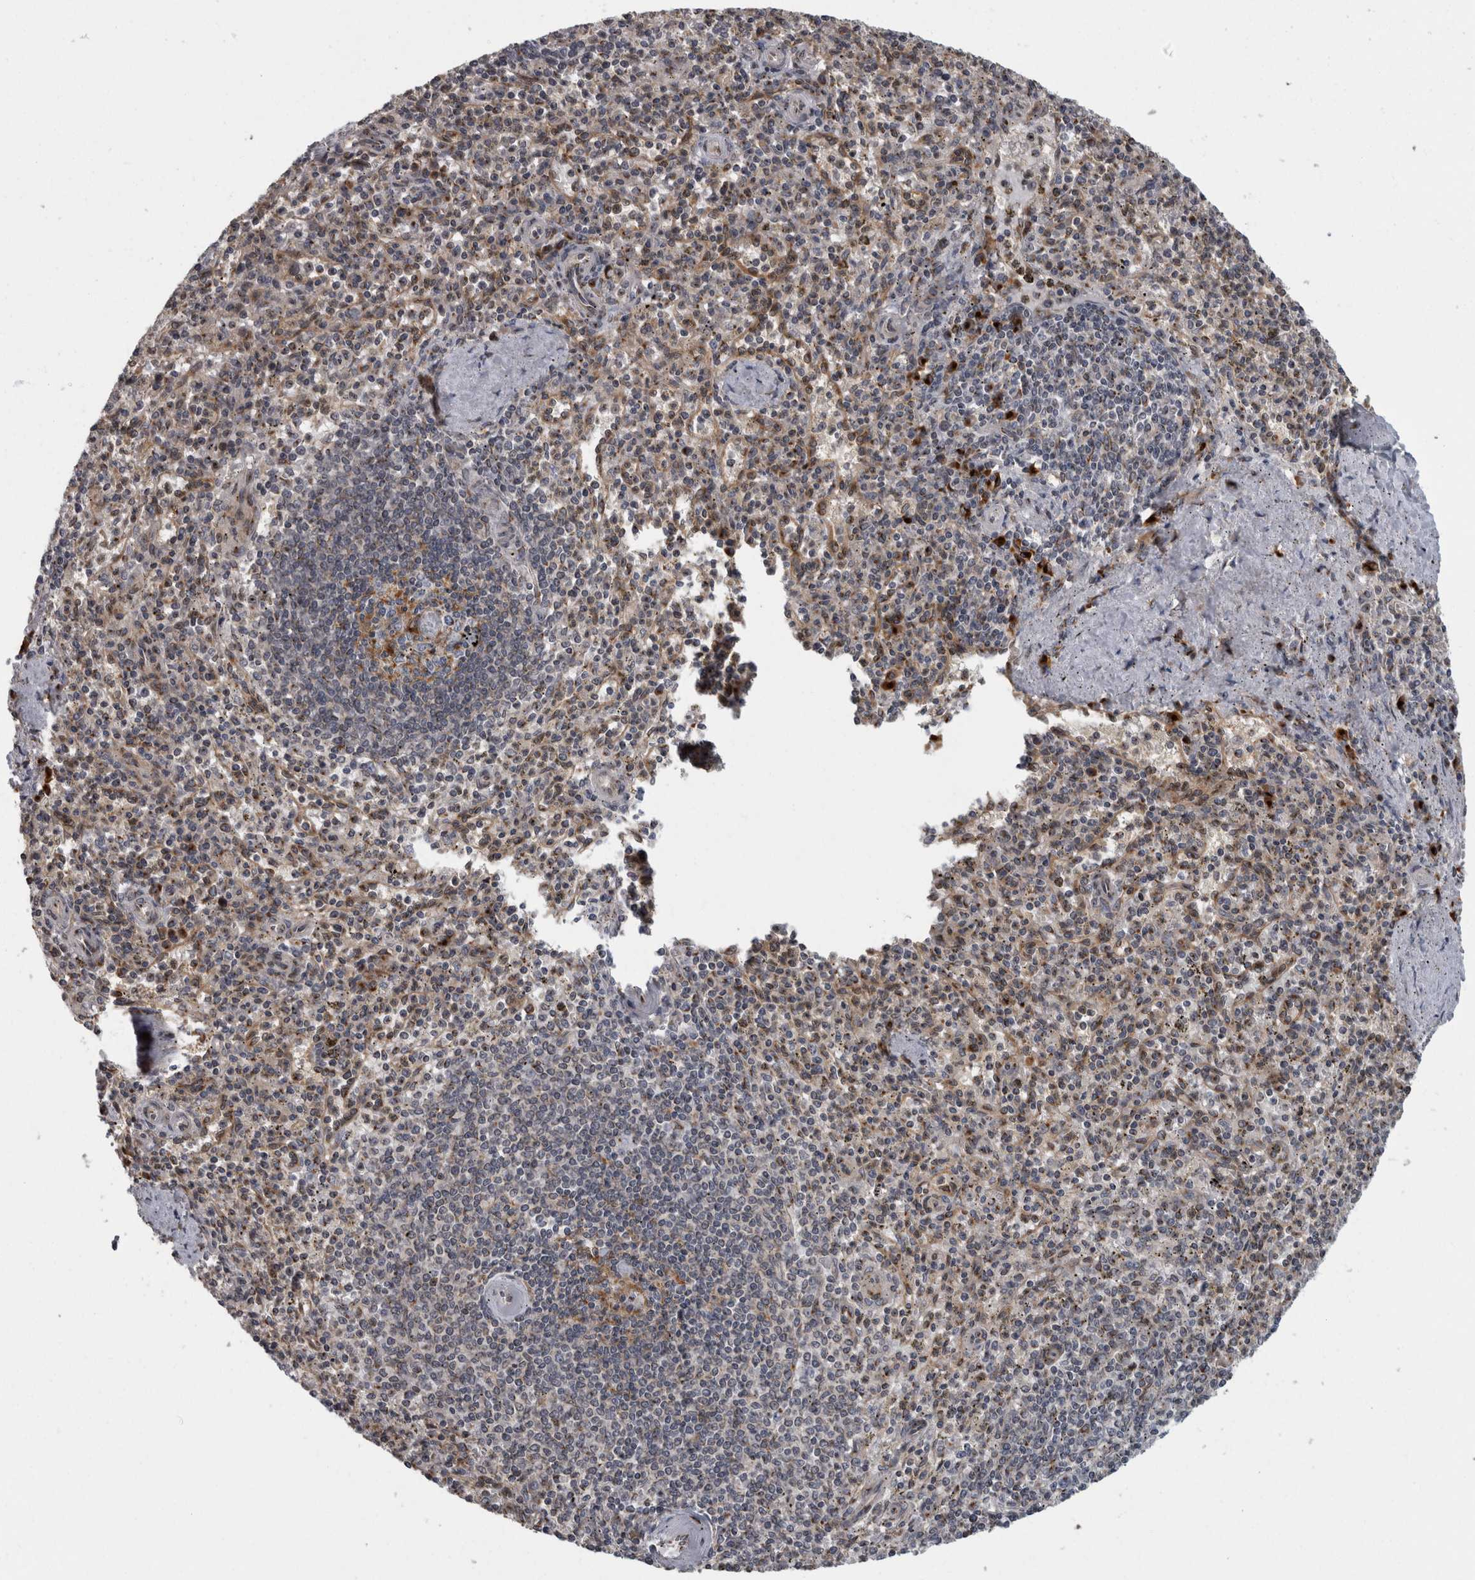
{"staining": {"intensity": "moderate", "quantity": "25%-75%", "location": "cytoplasmic/membranous"}, "tissue": "spleen", "cell_type": "Cells in red pulp", "image_type": "normal", "snomed": [{"axis": "morphology", "description": "Normal tissue, NOS"}, {"axis": "topography", "description": "Spleen"}], "caption": "High-magnification brightfield microscopy of normal spleen stained with DAB (3,3'-diaminobenzidine) (brown) and counterstained with hematoxylin (blue). cells in red pulp exhibit moderate cytoplasmic/membranous positivity is present in about25%-75% of cells.", "gene": "LMAN2L", "patient": {"sex": "male", "age": 72}}